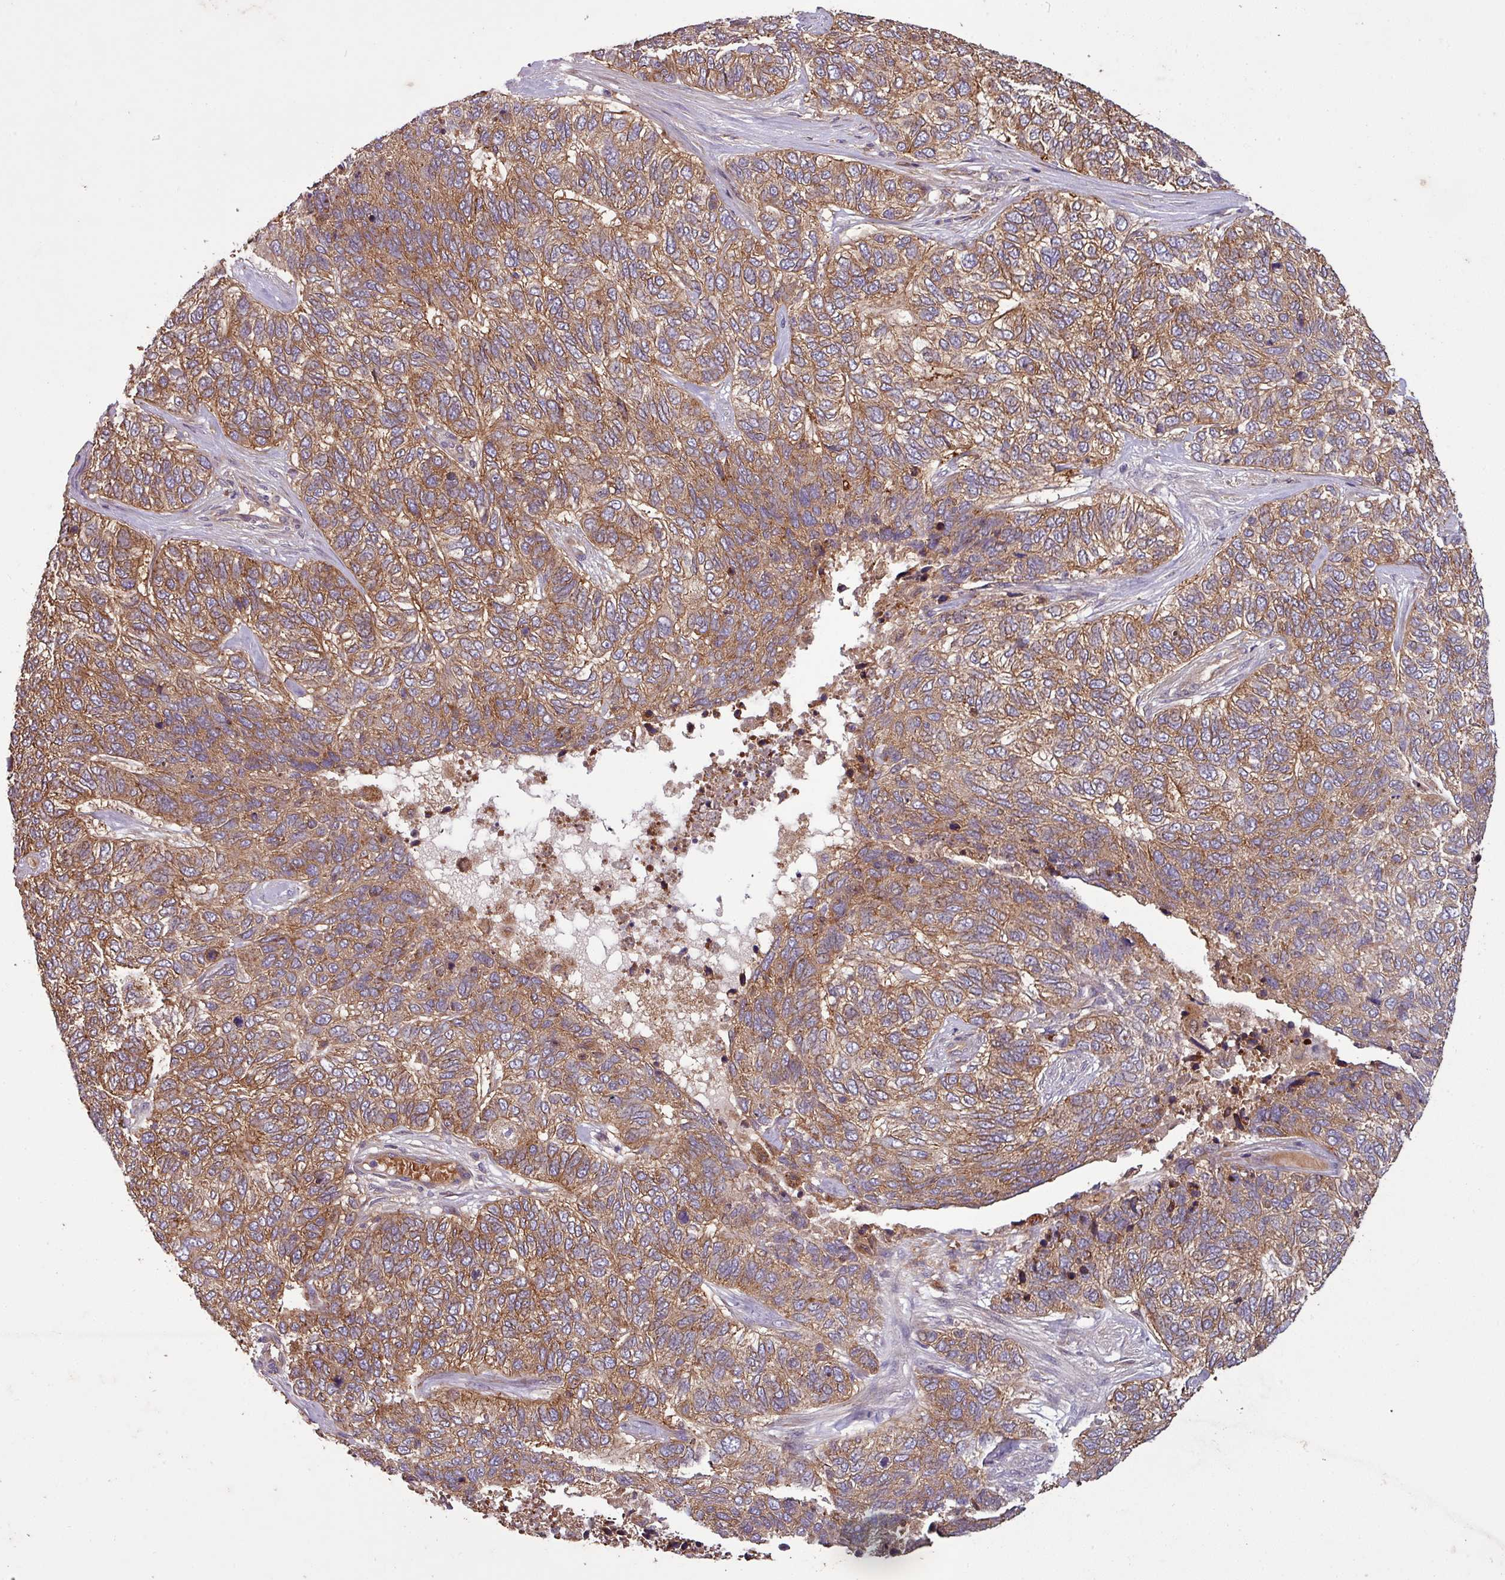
{"staining": {"intensity": "moderate", "quantity": ">75%", "location": "cytoplasmic/membranous"}, "tissue": "skin cancer", "cell_type": "Tumor cells", "image_type": "cancer", "snomed": [{"axis": "morphology", "description": "Basal cell carcinoma"}, {"axis": "topography", "description": "Skin"}], "caption": "A photomicrograph of human skin basal cell carcinoma stained for a protein exhibits moderate cytoplasmic/membranous brown staining in tumor cells.", "gene": "SIRPB2", "patient": {"sex": "female", "age": 65}}